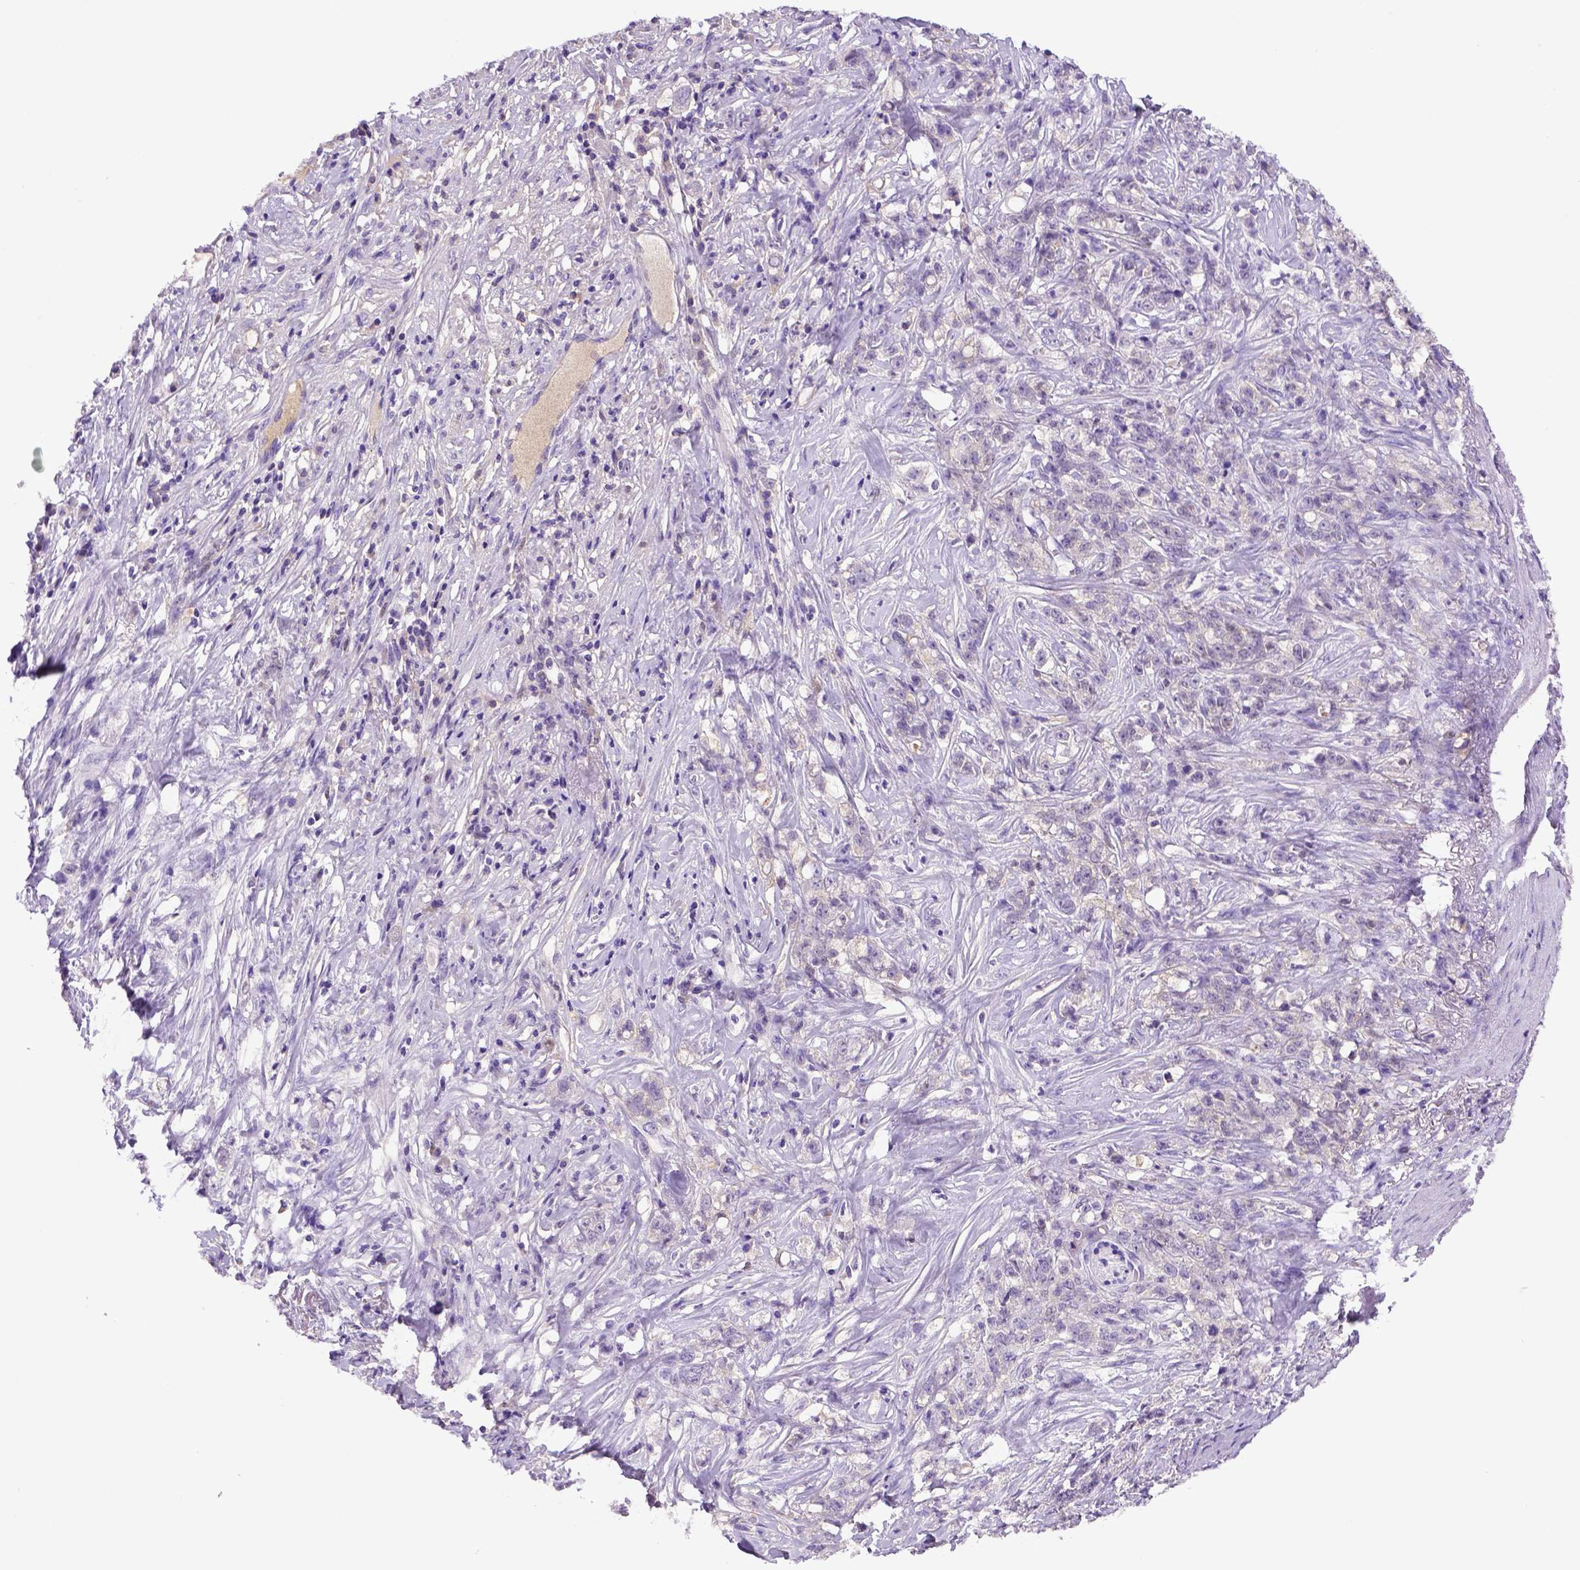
{"staining": {"intensity": "negative", "quantity": "none", "location": "none"}, "tissue": "stomach cancer", "cell_type": "Tumor cells", "image_type": "cancer", "snomed": [{"axis": "morphology", "description": "Adenocarcinoma, NOS"}, {"axis": "topography", "description": "Stomach, lower"}], "caption": "Histopathology image shows no protein expression in tumor cells of stomach adenocarcinoma tissue. (Brightfield microscopy of DAB (3,3'-diaminobenzidine) IHC at high magnification).", "gene": "ITIH4", "patient": {"sex": "male", "age": 88}}